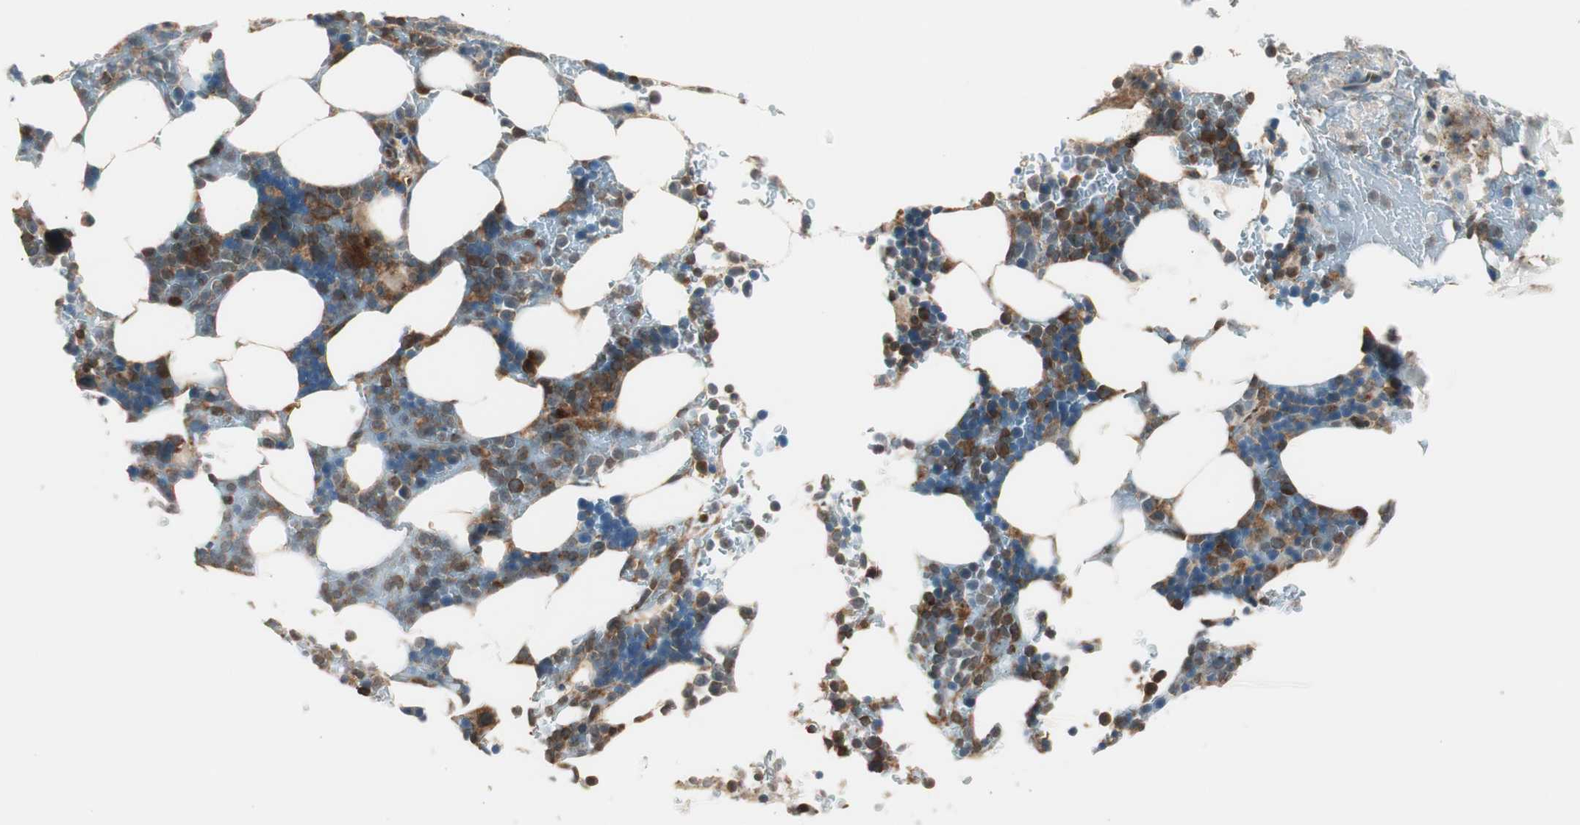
{"staining": {"intensity": "moderate", "quantity": "25%-75%", "location": "cytoplasmic/membranous,nuclear"}, "tissue": "bone marrow", "cell_type": "Hematopoietic cells", "image_type": "normal", "snomed": [{"axis": "morphology", "description": "Normal tissue, NOS"}, {"axis": "topography", "description": "Bone marrow"}], "caption": "Brown immunohistochemical staining in benign bone marrow displays moderate cytoplasmic/membranous,nuclear staining in approximately 25%-75% of hematopoietic cells. (brown staining indicates protein expression, while blue staining denotes nuclei).", "gene": "CNOT4", "patient": {"sex": "female", "age": 73}}